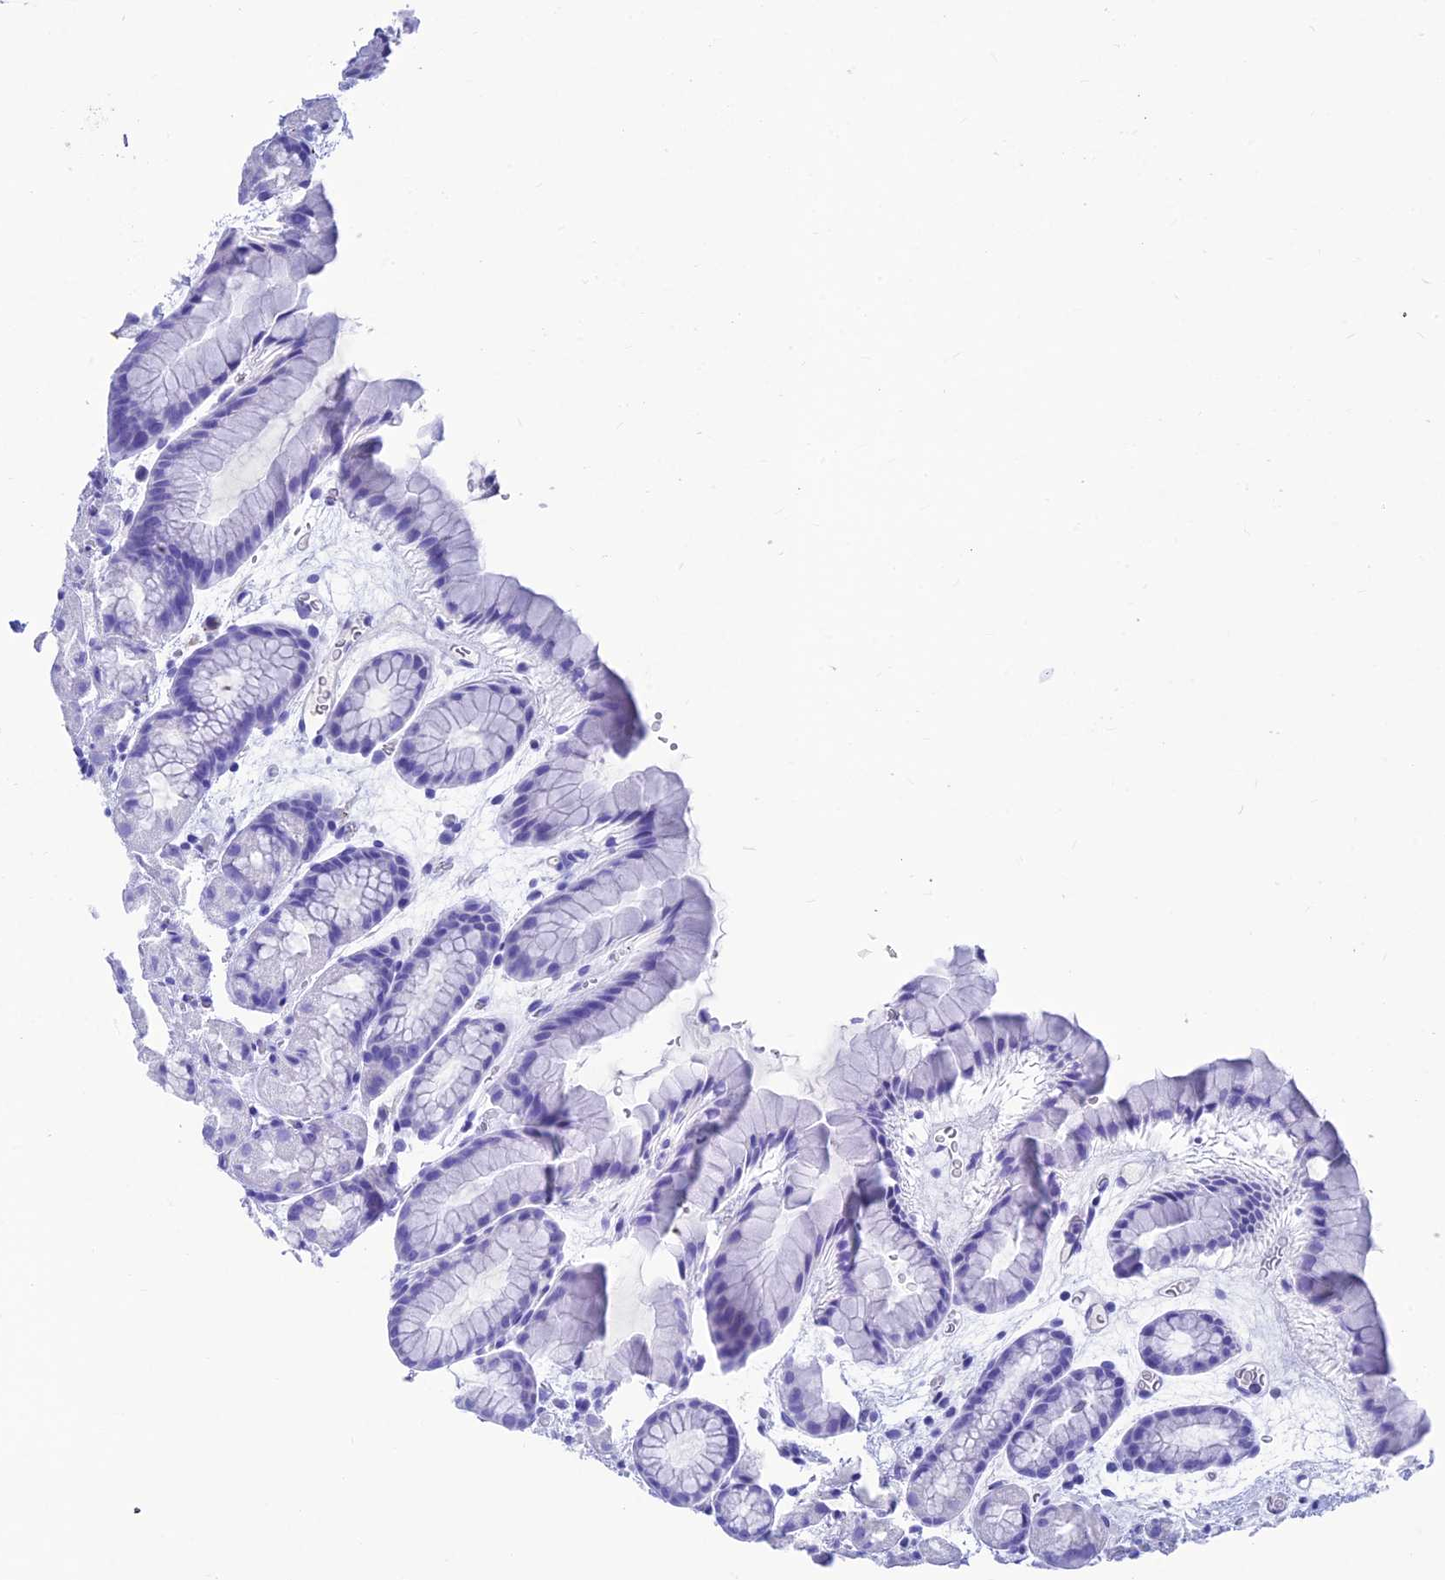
{"staining": {"intensity": "negative", "quantity": "none", "location": "none"}, "tissue": "stomach", "cell_type": "Glandular cells", "image_type": "normal", "snomed": [{"axis": "morphology", "description": "Normal tissue, NOS"}, {"axis": "topography", "description": "Stomach, upper"}, {"axis": "topography", "description": "Stomach"}], "caption": "A high-resolution histopathology image shows immunohistochemistry (IHC) staining of unremarkable stomach, which reveals no significant positivity in glandular cells. Brightfield microscopy of immunohistochemistry (IHC) stained with DAB (3,3'-diaminobenzidine) (brown) and hematoxylin (blue), captured at high magnification.", "gene": "GNG11", "patient": {"sex": "male", "age": 47}}